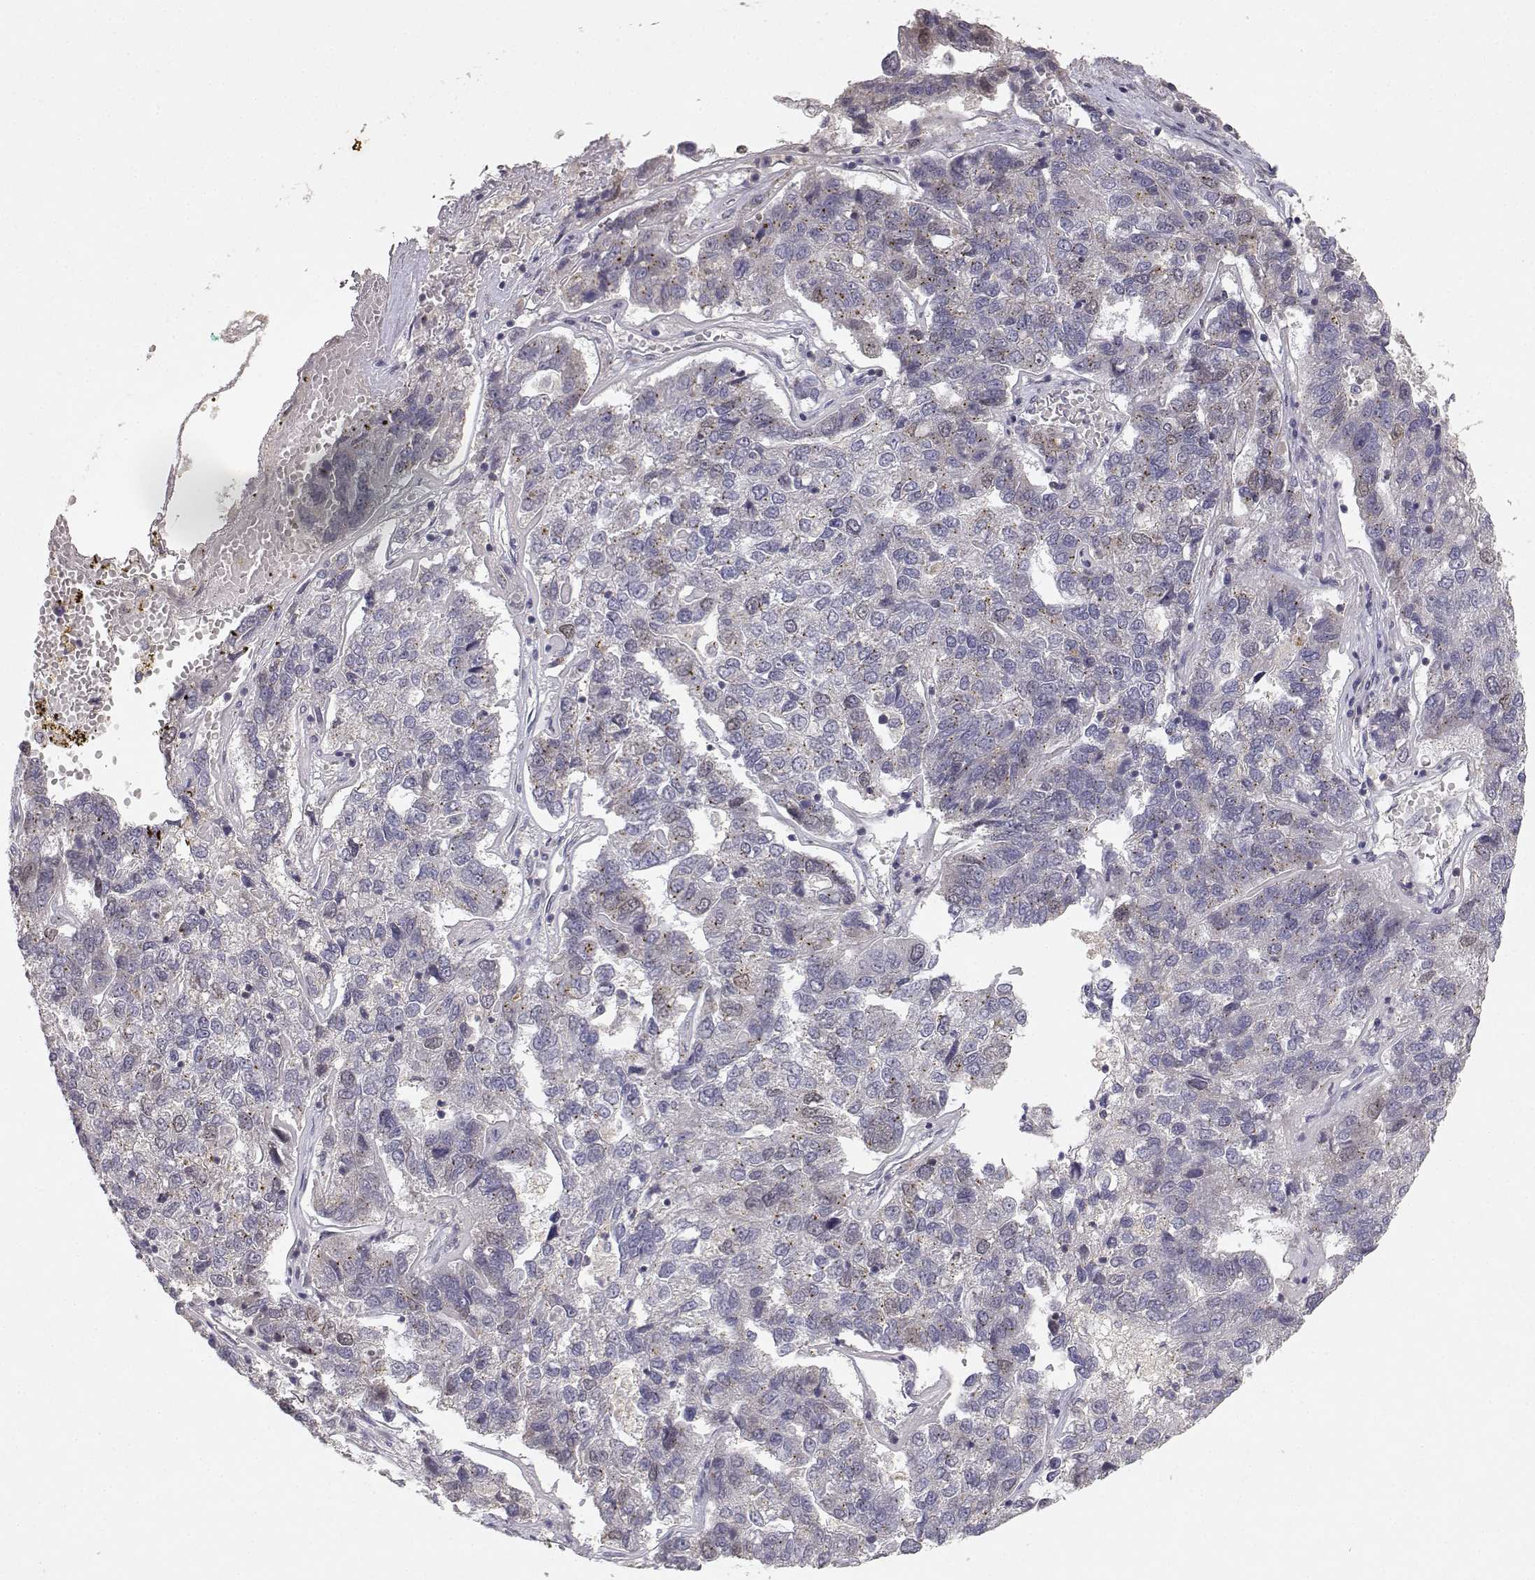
{"staining": {"intensity": "negative", "quantity": "none", "location": "none"}, "tissue": "pancreatic cancer", "cell_type": "Tumor cells", "image_type": "cancer", "snomed": [{"axis": "morphology", "description": "Adenocarcinoma, NOS"}, {"axis": "topography", "description": "Pancreas"}], "caption": "Tumor cells show no significant positivity in adenocarcinoma (pancreatic).", "gene": "RAD51", "patient": {"sex": "female", "age": 61}}